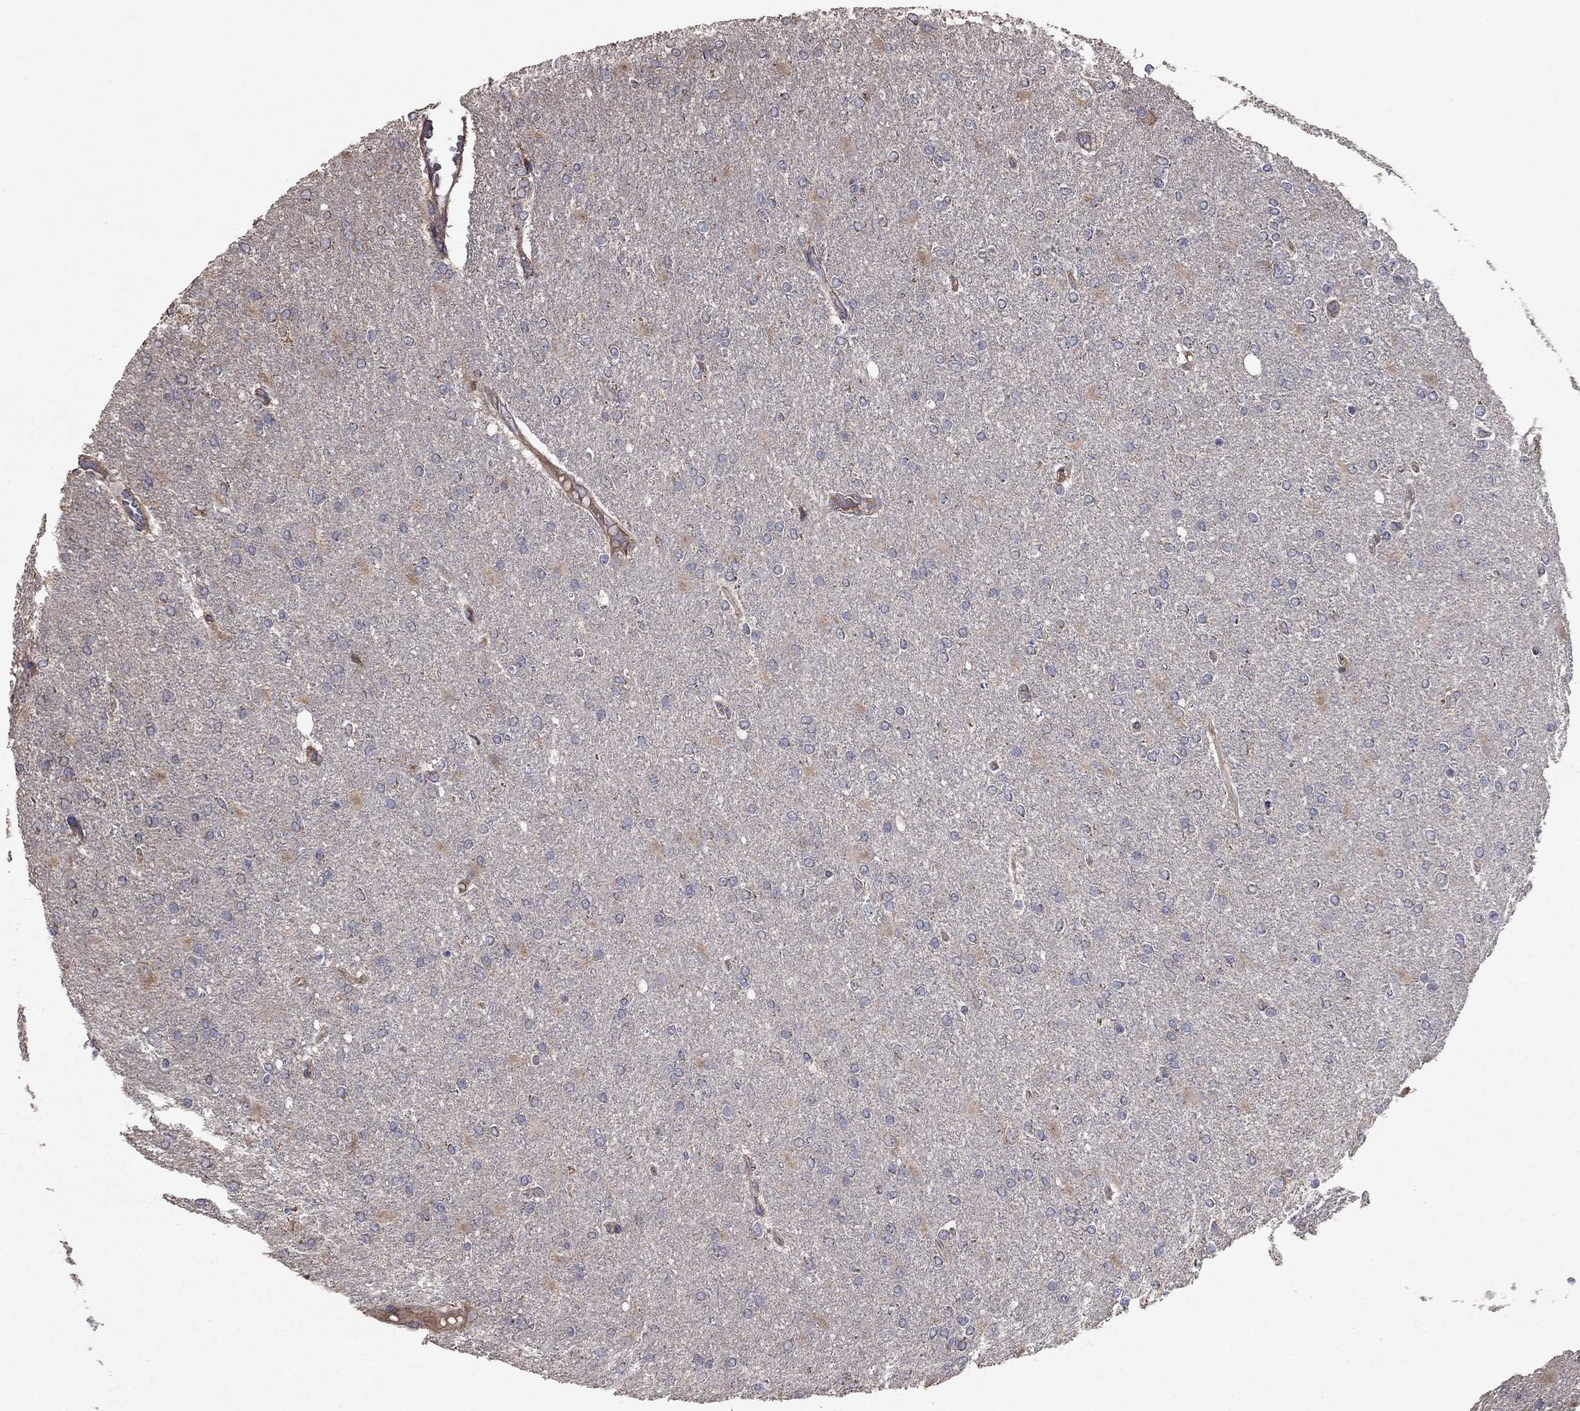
{"staining": {"intensity": "negative", "quantity": "none", "location": "none"}, "tissue": "glioma", "cell_type": "Tumor cells", "image_type": "cancer", "snomed": [{"axis": "morphology", "description": "Glioma, malignant, High grade"}, {"axis": "topography", "description": "Cerebral cortex"}], "caption": "This is an IHC histopathology image of glioma. There is no positivity in tumor cells.", "gene": "FLT4", "patient": {"sex": "male", "age": 70}}